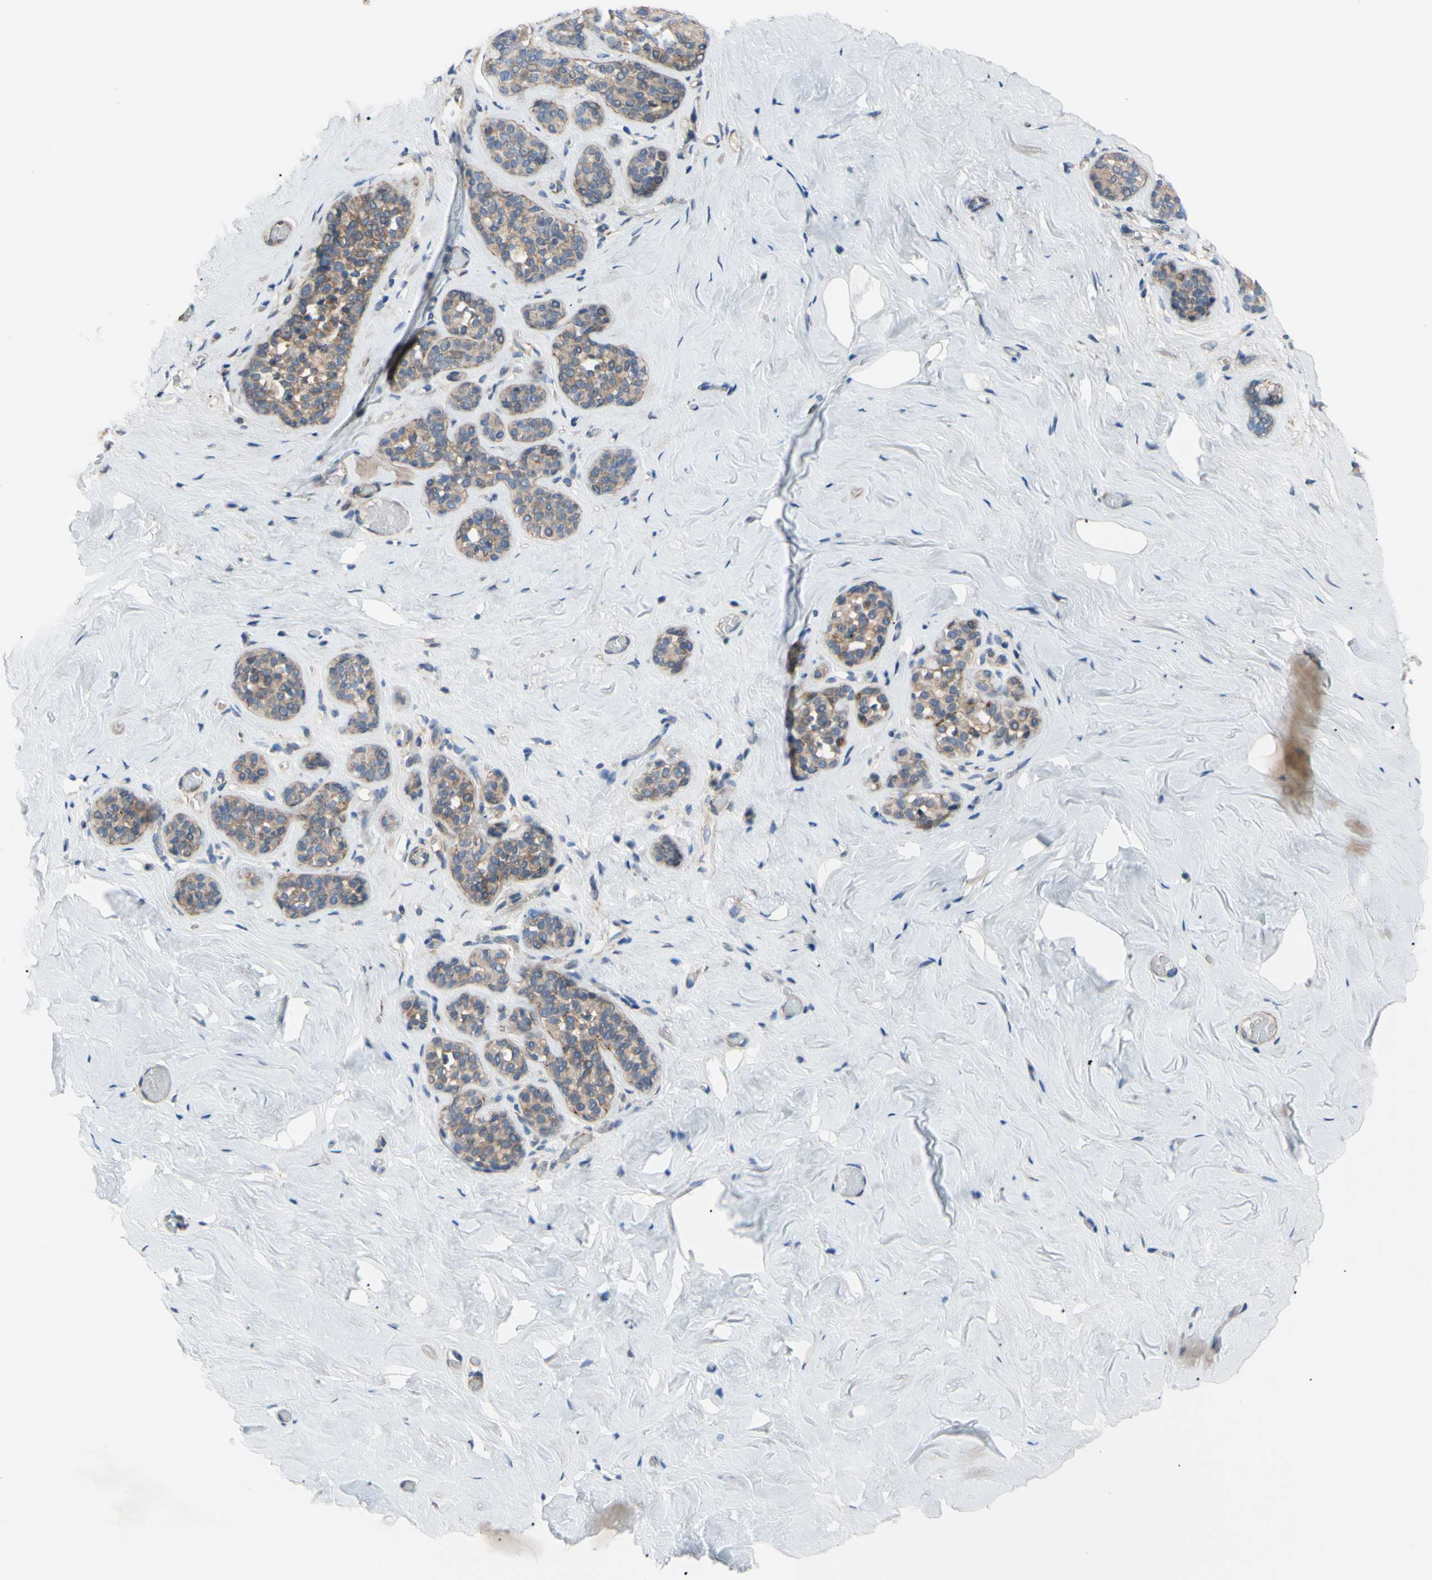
{"staining": {"intensity": "negative", "quantity": "none", "location": "none"}, "tissue": "breast", "cell_type": "Adipocytes", "image_type": "normal", "snomed": [{"axis": "morphology", "description": "Normal tissue, NOS"}, {"axis": "topography", "description": "Breast"}], "caption": "Immunohistochemistry photomicrograph of unremarkable breast: human breast stained with DAB reveals no significant protein positivity in adipocytes.", "gene": "SVIL", "patient": {"sex": "female", "age": 75}}